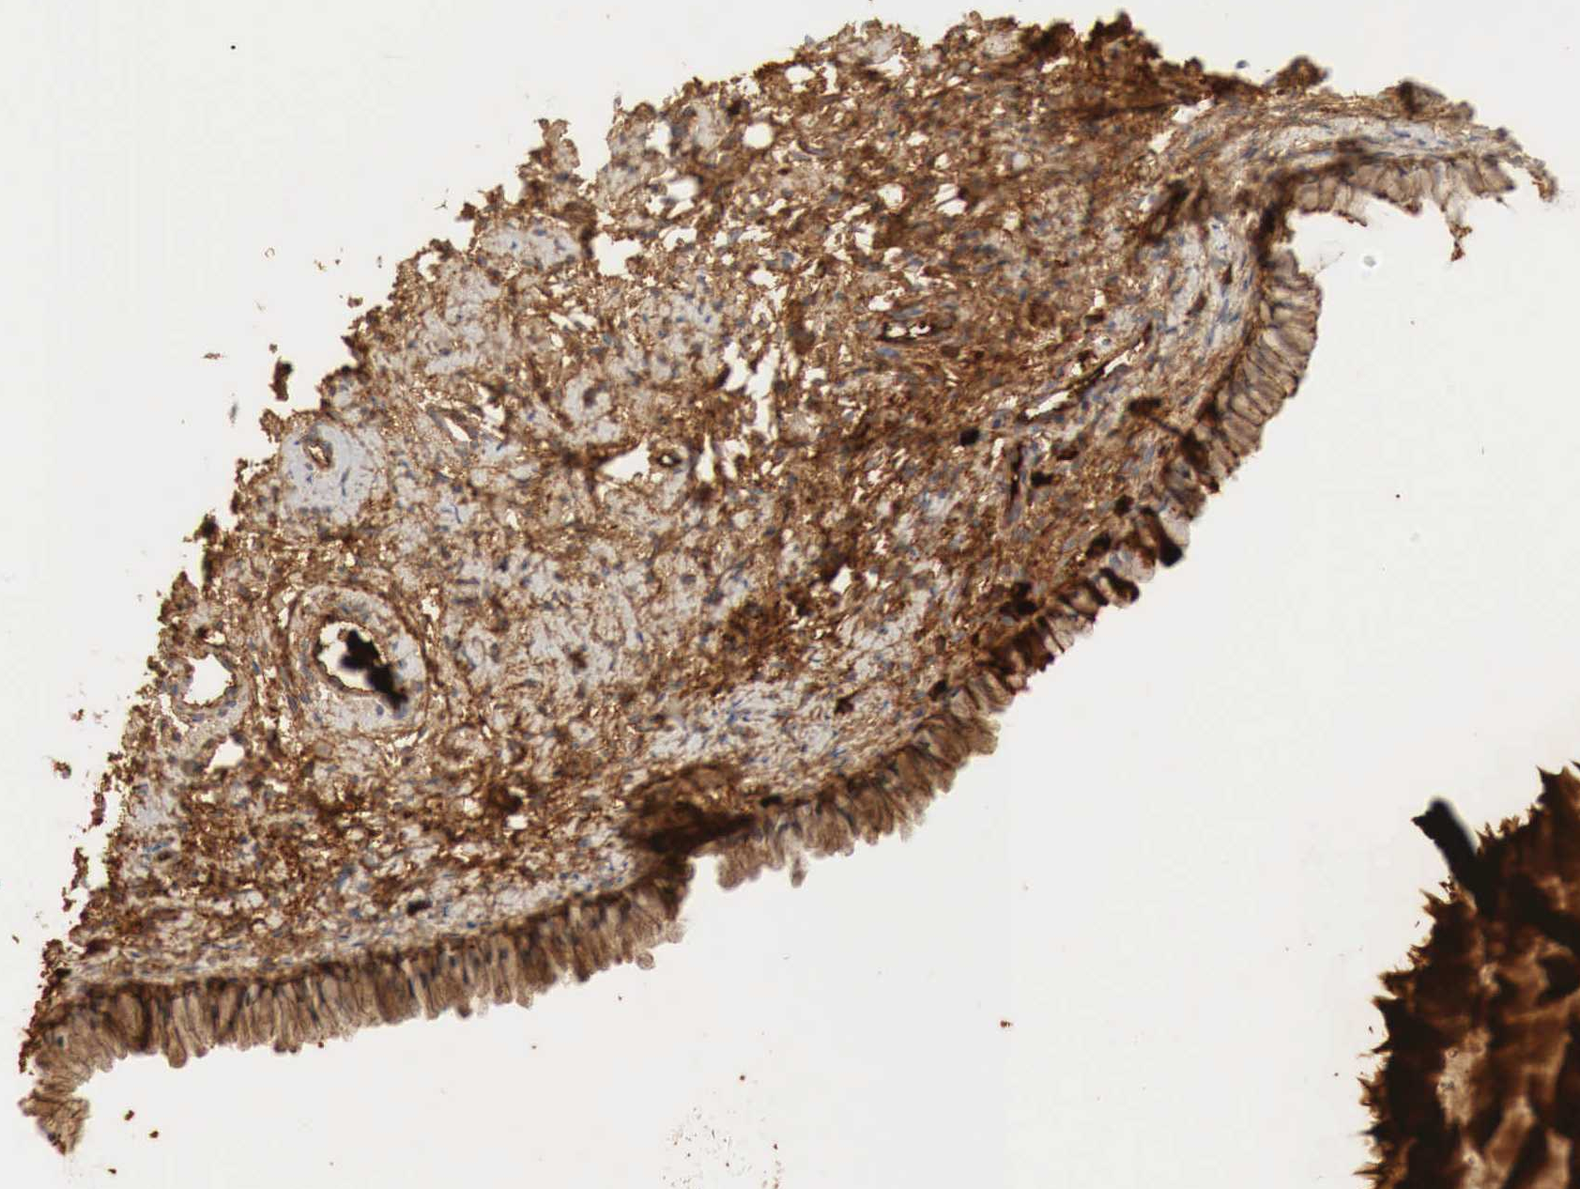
{"staining": {"intensity": "strong", "quantity": ">75%", "location": "cytoplasmic/membranous"}, "tissue": "cervix", "cell_type": "Glandular cells", "image_type": "normal", "snomed": [{"axis": "morphology", "description": "Normal tissue, NOS"}, {"axis": "topography", "description": "Cervix"}], "caption": "Immunohistochemical staining of benign human cervix shows high levels of strong cytoplasmic/membranous positivity in approximately >75% of glandular cells. (DAB = brown stain, brightfield microscopy at high magnification).", "gene": "IGLC3", "patient": {"sex": "female", "age": 82}}